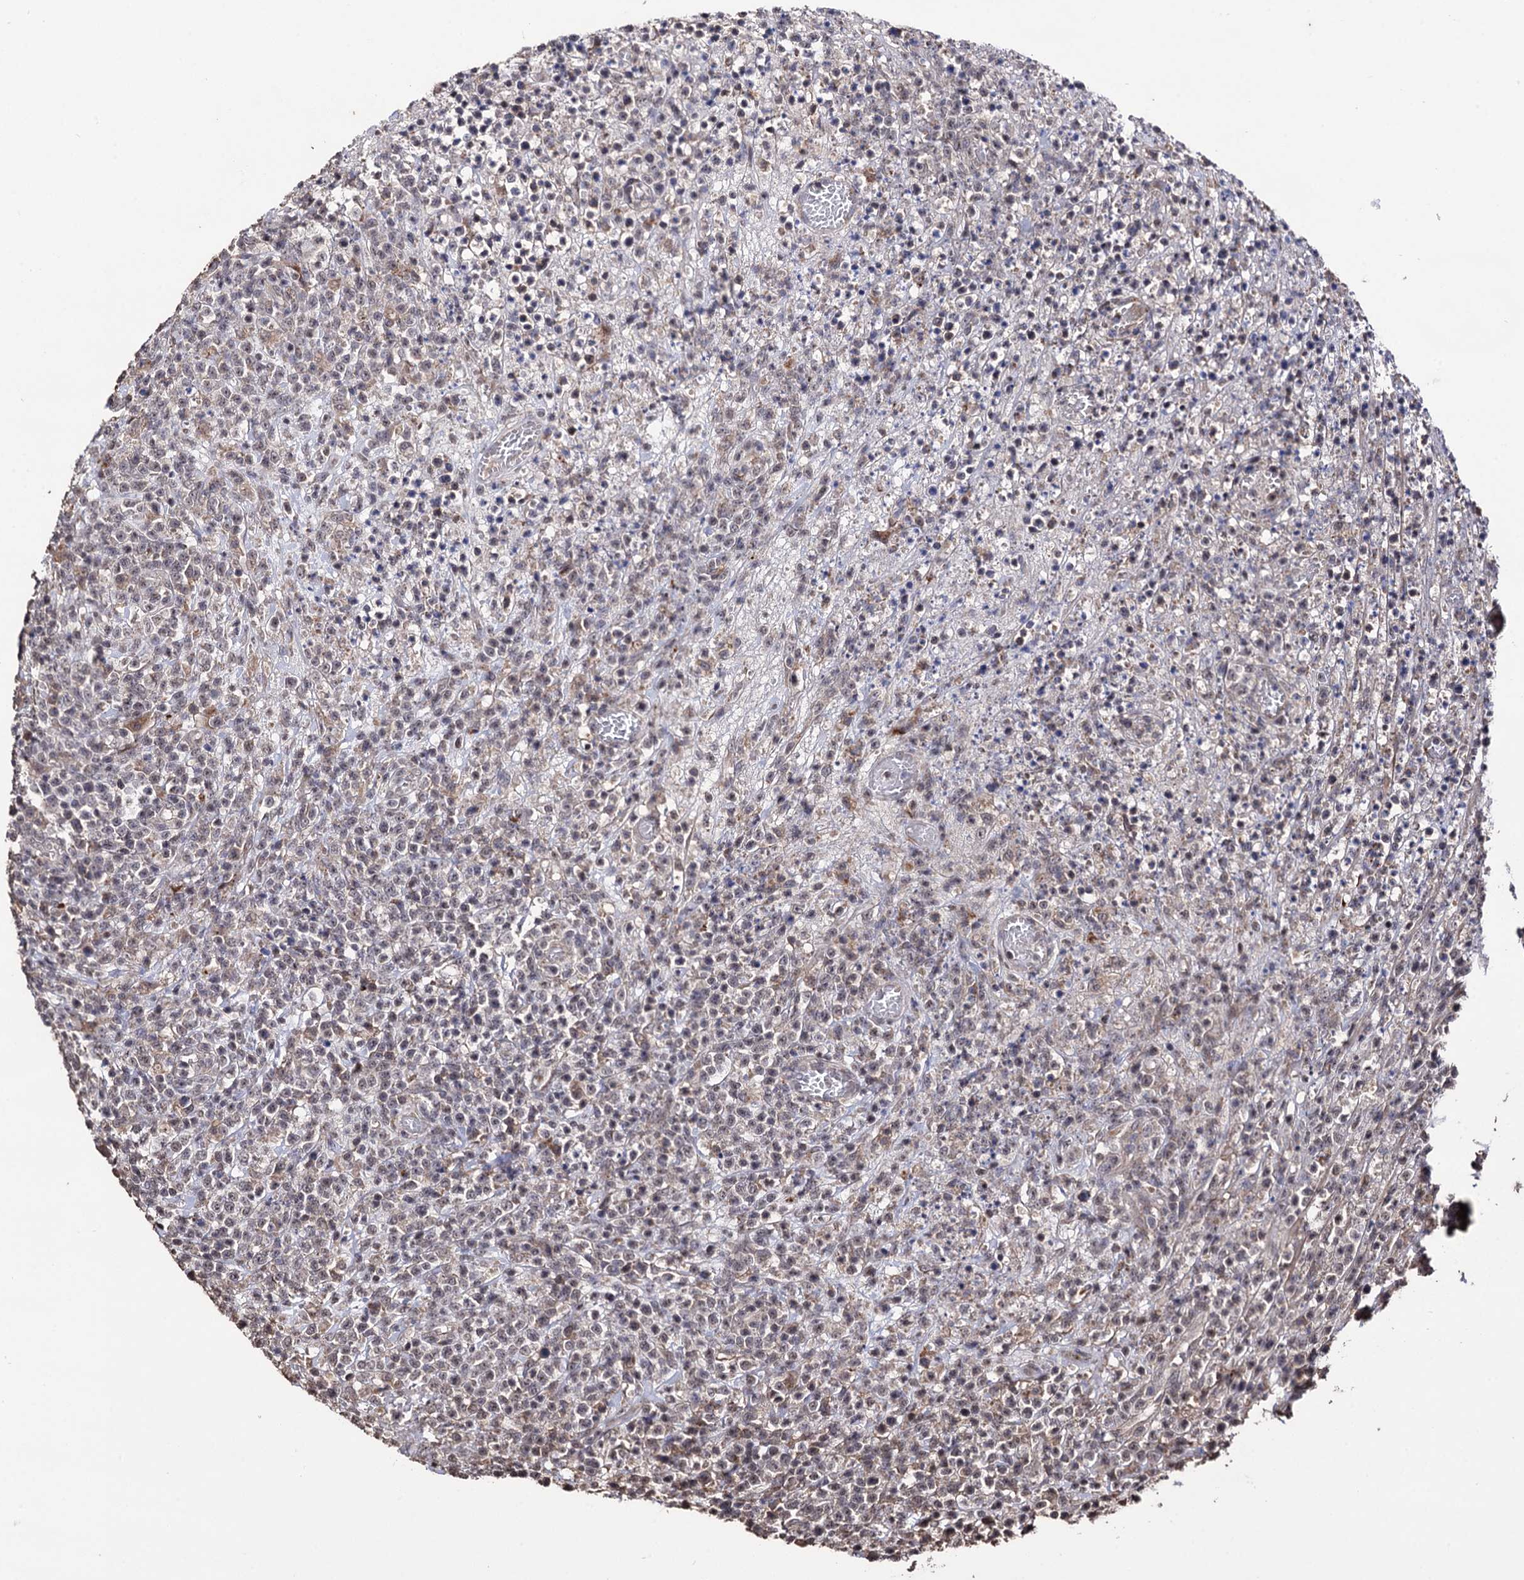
{"staining": {"intensity": "weak", "quantity": "25%-75%", "location": "nuclear"}, "tissue": "lymphoma", "cell_type": "Tumor cells", "image_type": "cancer", "snomed": [{"axis": "morphology", "description": "Malignant lymphoma, non-Hodgkin's type, High grade"}, {"axis": "topography", "description": "Colon"}], "caption": "Lymphoma tissue displays weak nuclear positivity in approximately 25%-75% of tumor cells, visualized by immunohistochemistry. The protein is stained brown, and the nuclei are stained in blue (DAB (3,3'-diaminobenzidine) IHC with brightfield microscopy, high magnification).", "gene": "MICAL2", "patient": {"sex": "female", "age": 53}}